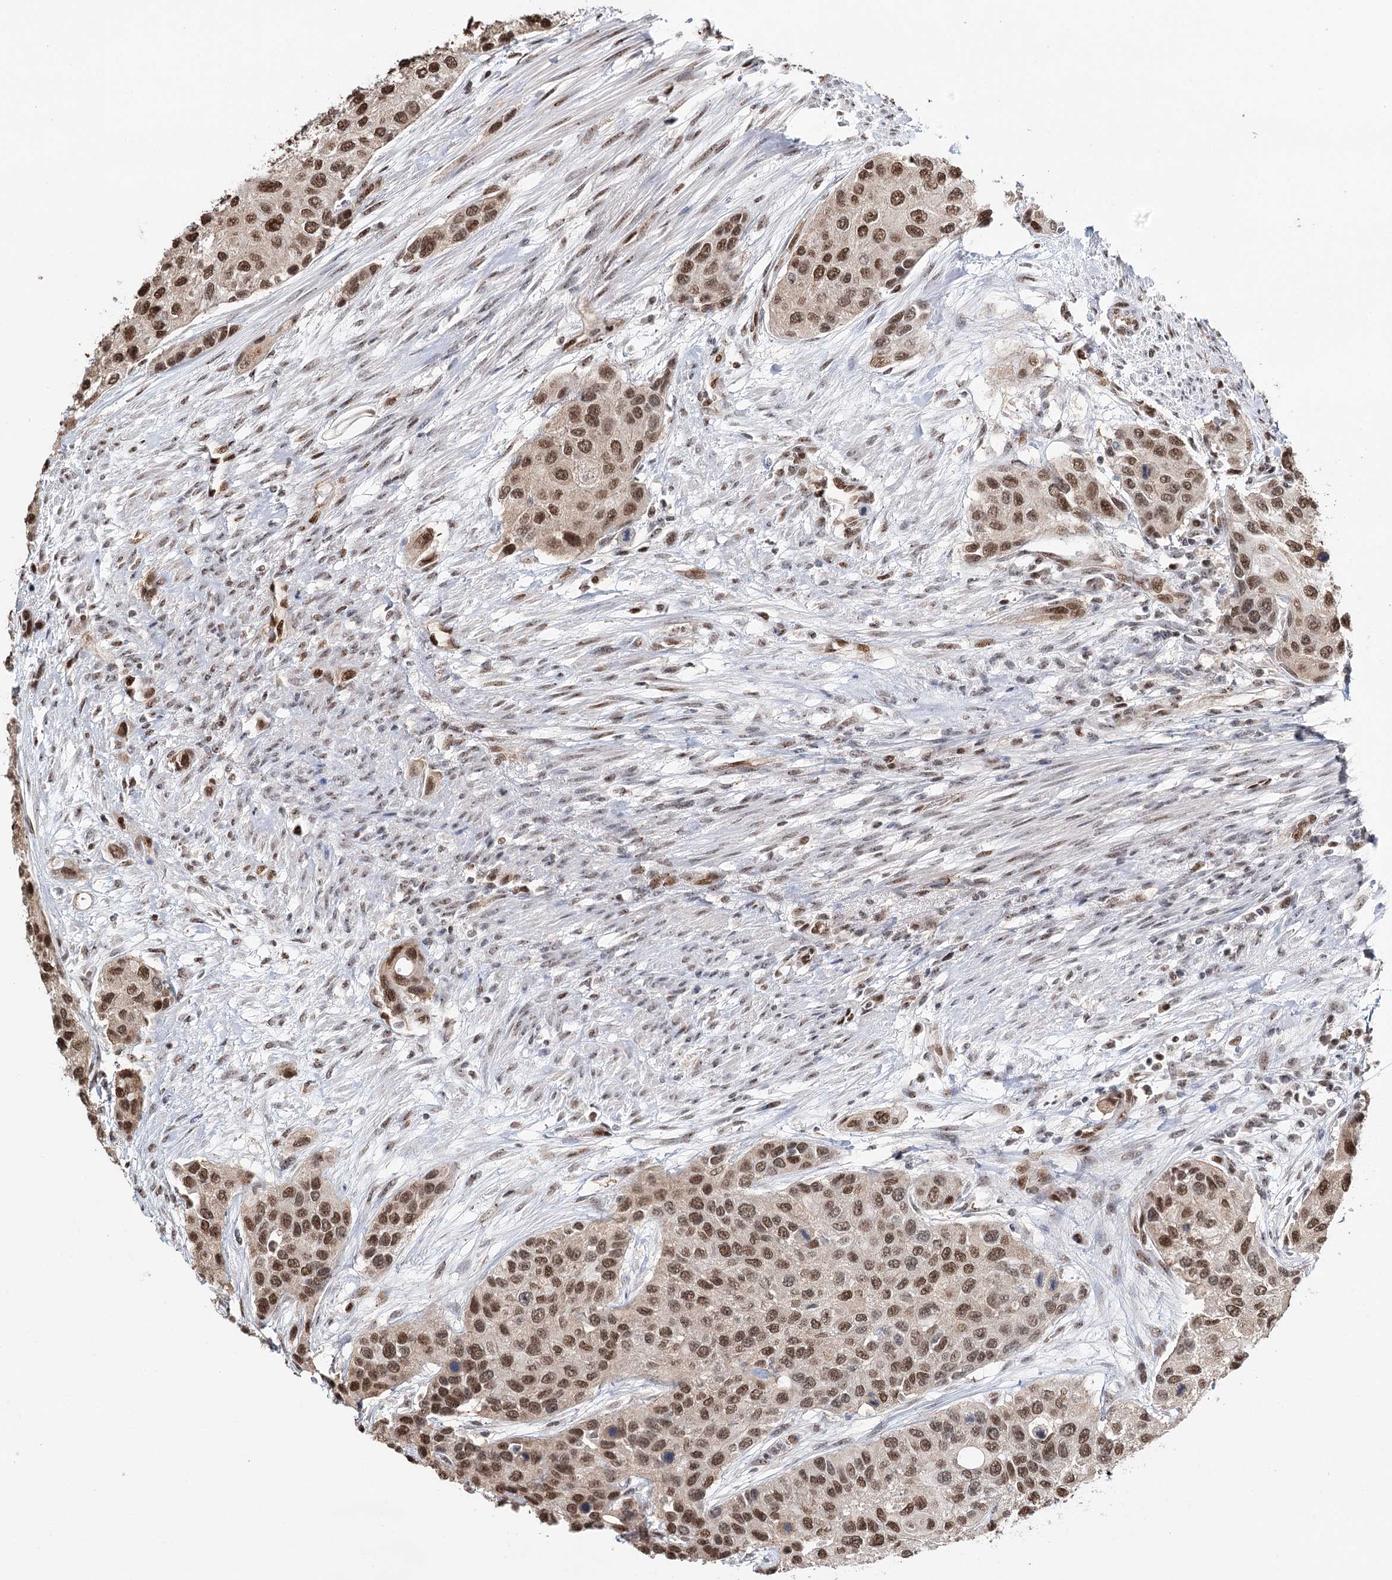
{"staining": {"intensity": "moderate", "quantity": ">75%", "location": "nuclear"}, "tissue": "urothelial cancer", "cell_type": "Tumor cells", "image_type": "cancer", "snomed": [{"axis": "morphology", "description": "Normal tissue, NOS"}, {"axis": "morphology", "description": "Urothelial carcinoma, High grade"}, {"axis": "topography", "description": "Vascular tissue"}, {"axis": "topography", "description": "Urinary bladder"}], "caption": "Brown immunohistochemical staining in urothelial cancer reveals moderate nuclear staining in about >75% of tumor cells.", "gene": "RPS27A", "patient": {"sex": "female", "age": 56}}